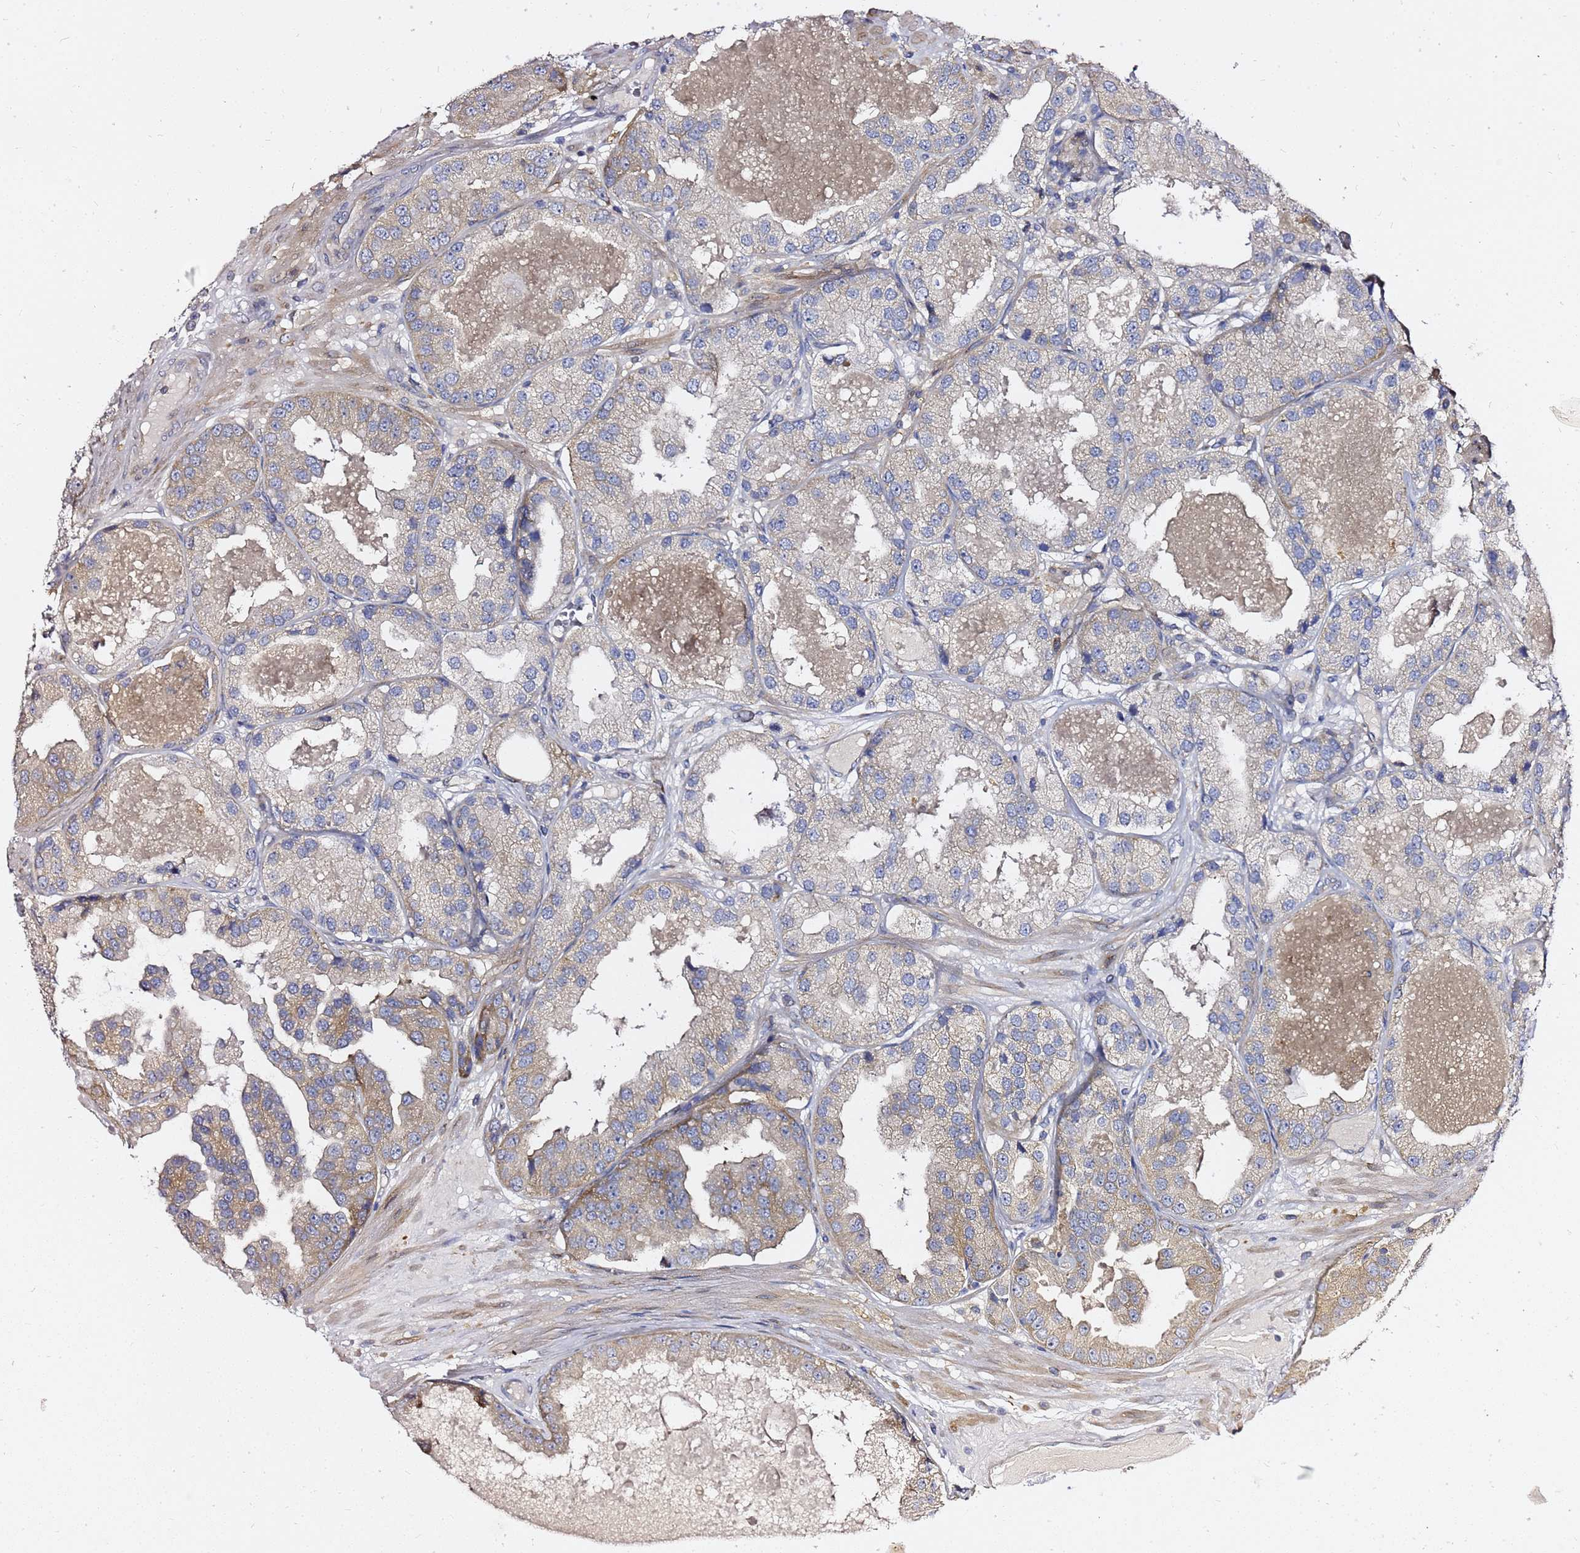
{"staining": {"intensity": "weak", "quantity": "<25%", "location": "cytoplasmic/membranous"}, "tissue": "prostate cancer", "cell_type": "Tumor cells", "image_type": "cancer", "snomed": [{"axis": "morphology", "description": "Adenocarcinoma, High grade"}, {"axis": "topography", "description": "Prostate"}], "caption": "IHC of high-grade adenocarcinoma (prostate) reveals no positivity in tumor cells.", "gene": "MON1B", "patient": {"sex": "male", "age": 63}}